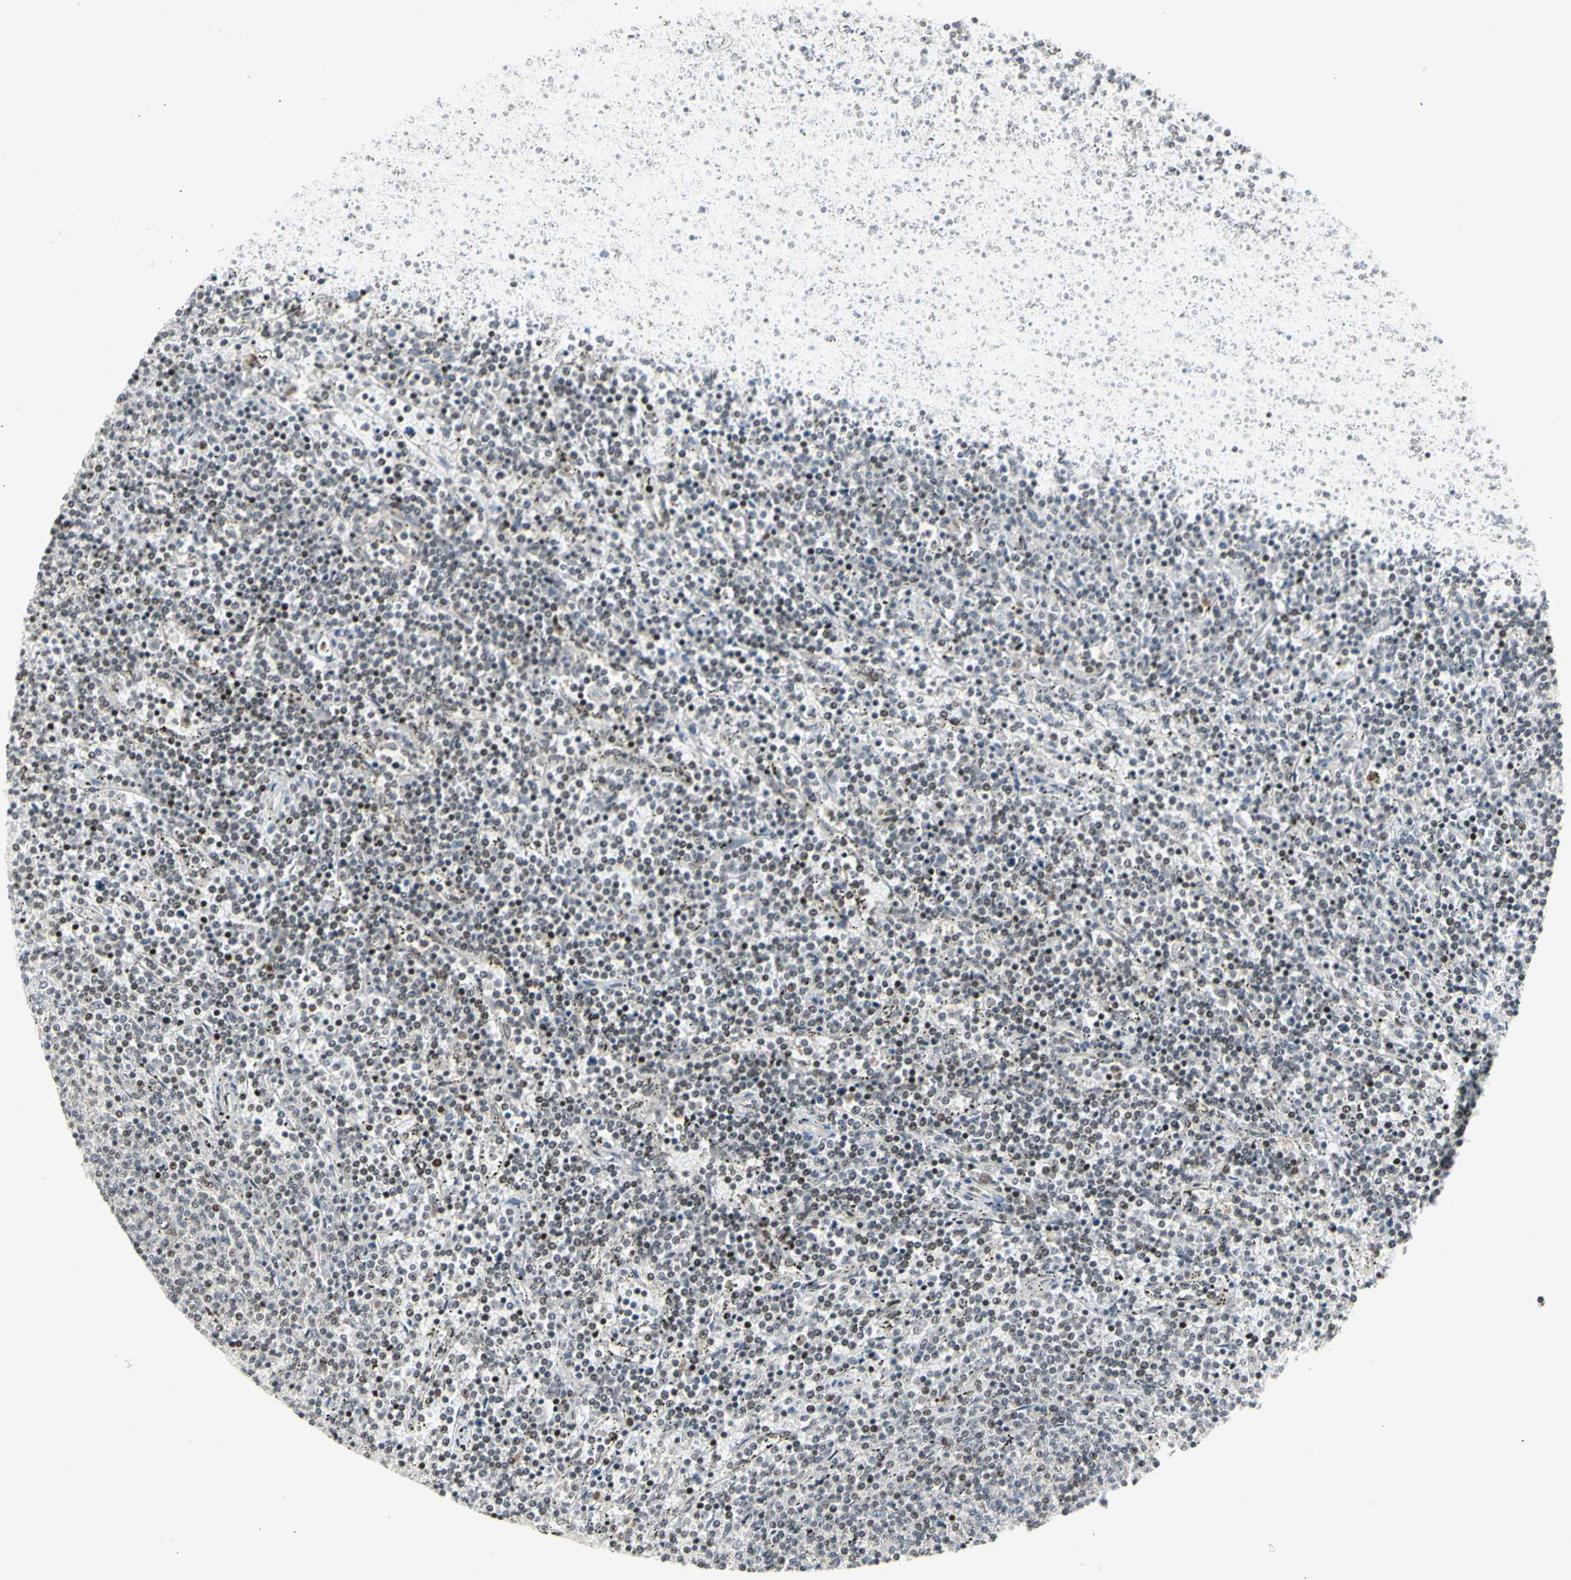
{"staining": {"intensity": "weak", "quantity": "<25%", "location": "nuclear"}, "tissue": "lymphoma", "cell_type": "Tumor cells", "image_type": "cancer", "snomed": [{"axis": "morphology", "description": "Malignant lymphoma, non-Hodgkin's type, Low grade"}, {"axis": "topography", "description": "Spleen"}], "caption": "A histopathology image of lymphoma stained for a protein displays no brown staining in tumor cells.", "gene": "FOXJ2", "patient": {"sex": "female", "age": 50}}